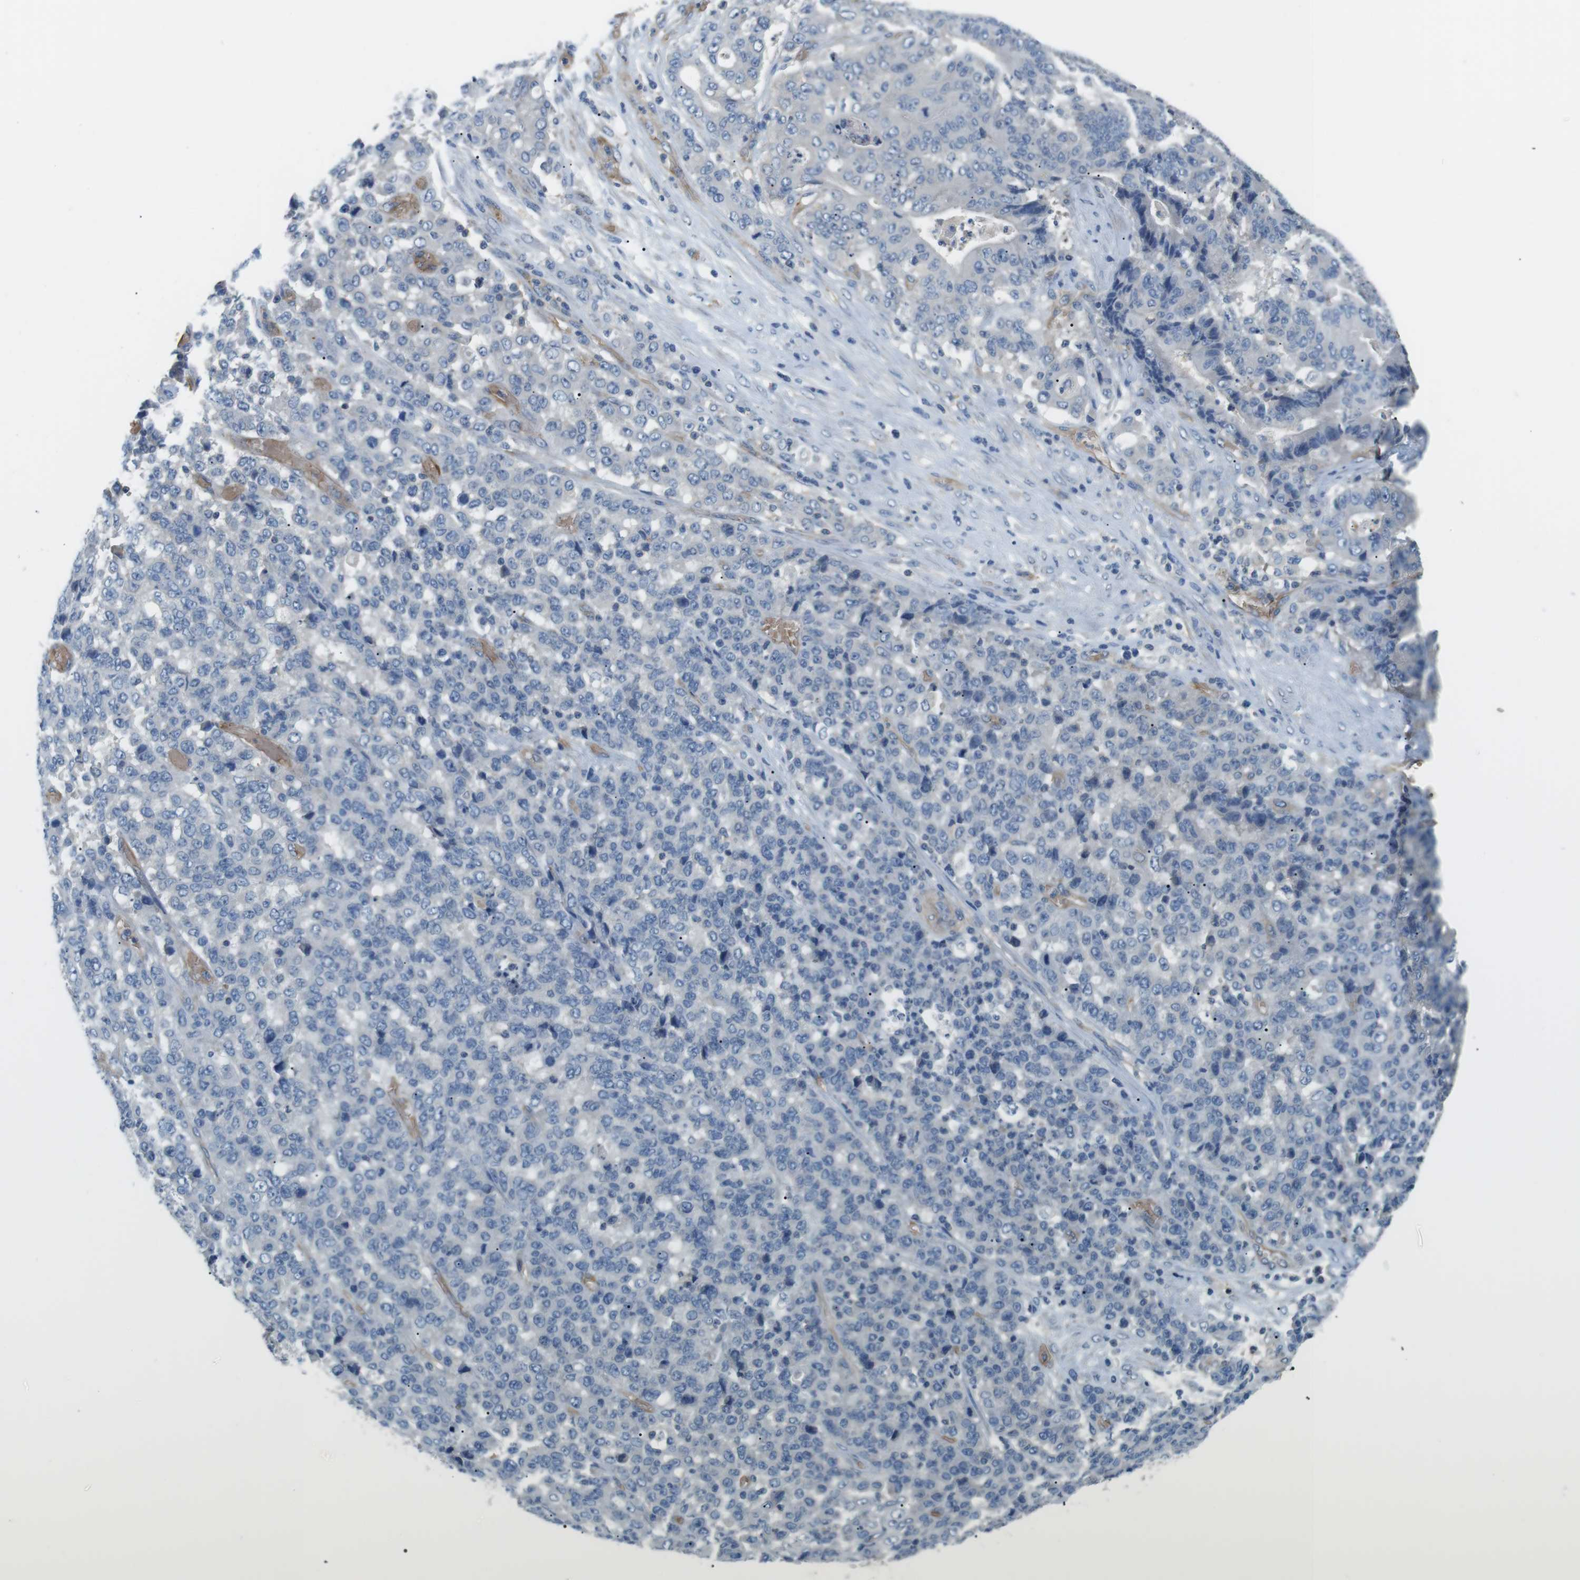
{"staining": {"intensity": "negative", "quantity": "none", "location": "none"}, "tissue": "stomach cancer", "cell_type": "Tumor cells", "image_type": "cancer", "snomed": [{"axis": "morphology", "description": "Adenocarcinoma, NOS"}, {"axis": "topography", "description": "Stomach"}], "caption": "A histopathology image of human adenocarcinoma (stomach) is negative for staining in tumor cells.", "gene": "ADCY10", "patient": {"sex": "female", "age": 73}}